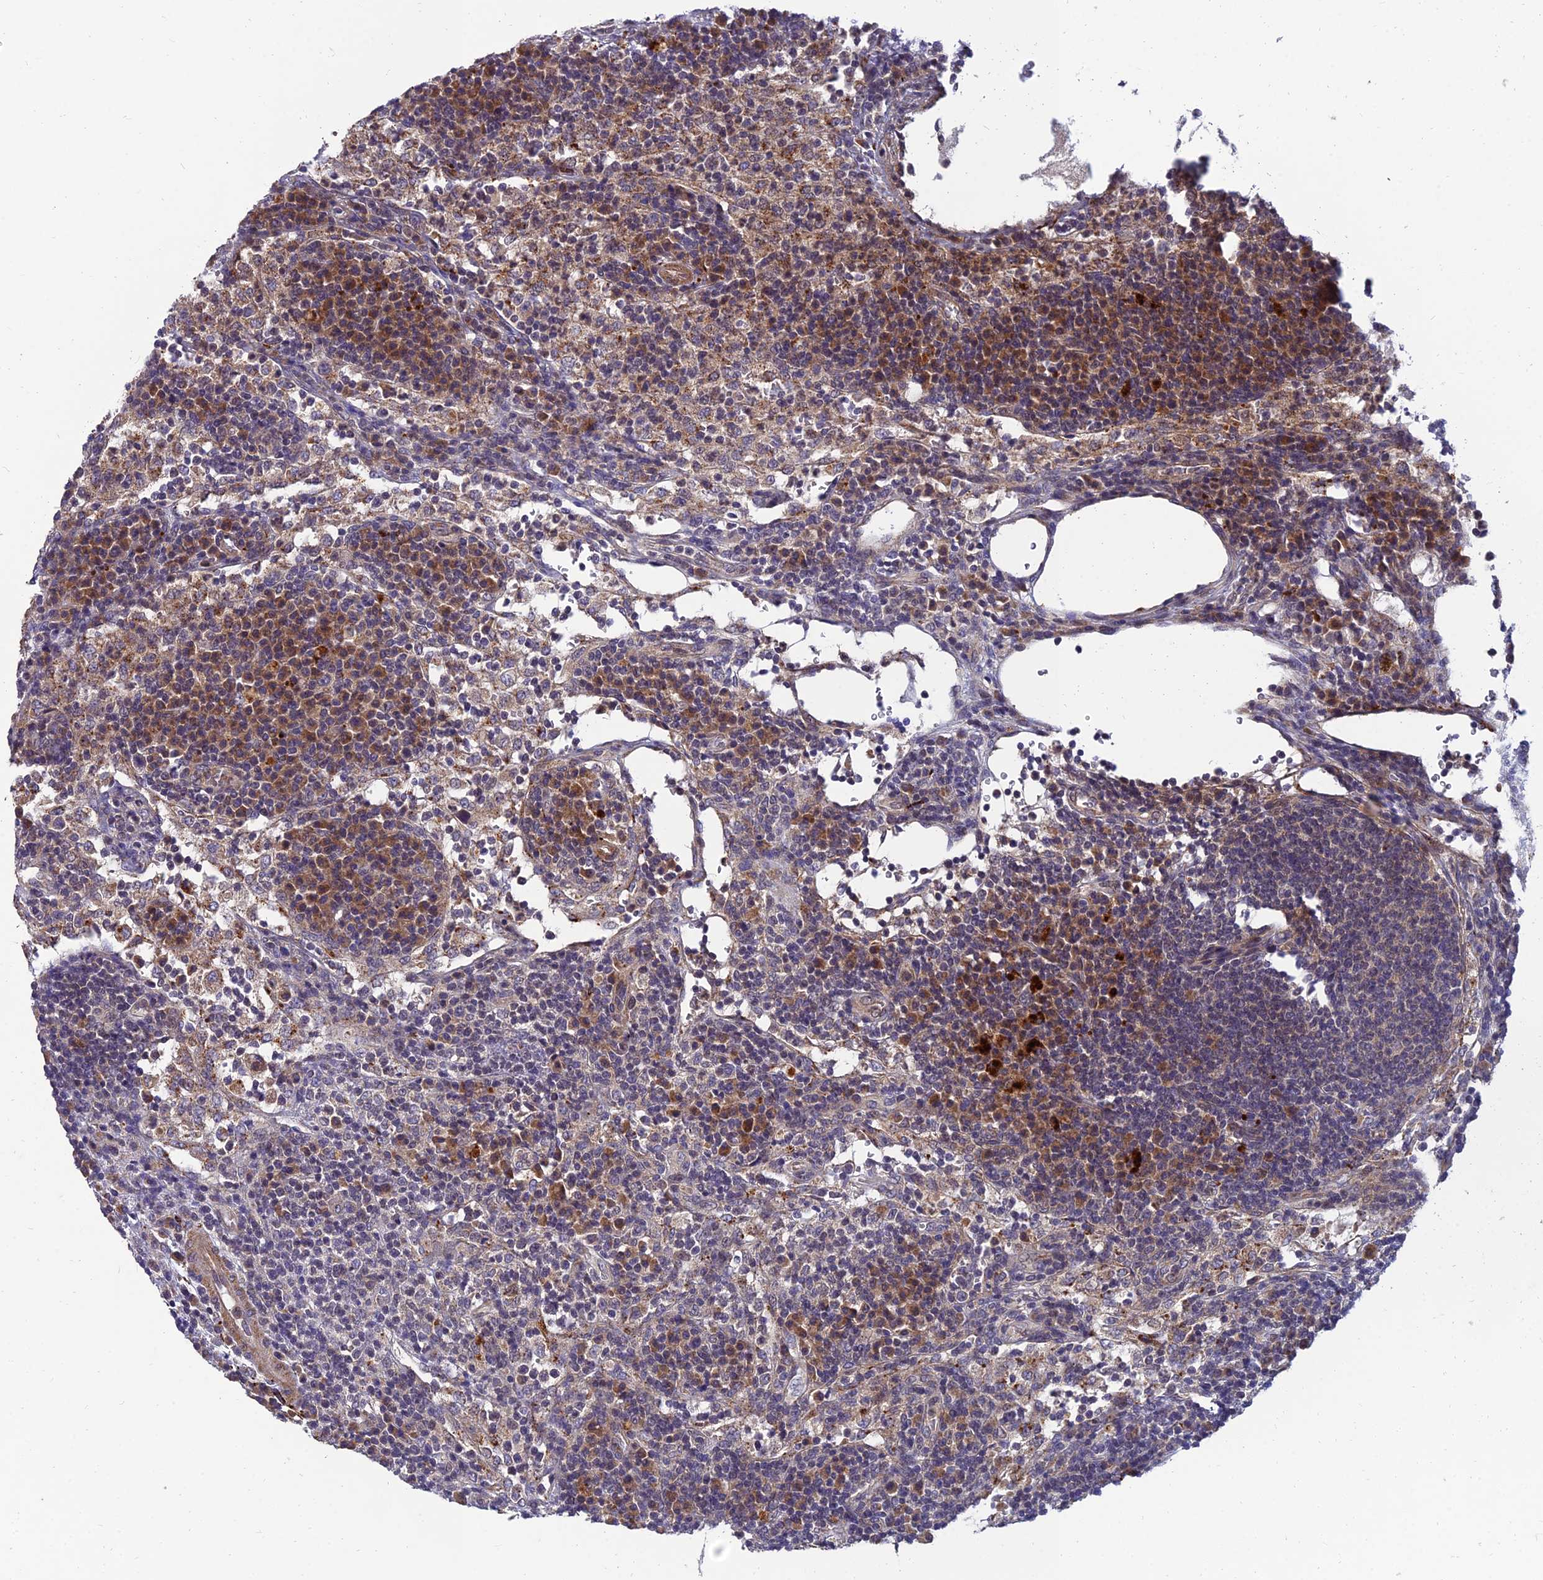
{"staining": {"intensity": "moderate", "quantity": "25%-75%", "location": "cytoplasmic/membranous"}, "tissue": "lymph node", "cell_type": "Non-germinal center cells", "image_type": "normal", "snomed": [{"axis": "morphology", "description": "Normal tissue, NOS"}, {"axis": "topography", "description": "Lymph node"}], "caption": "Non-germinal center cells show moderate cytoplasmic/membranous expression in approximately 25%-75% of cells in unremarkable lymph node. Immunohistochemistry stains the protein of interest in brown and the nuclei are stained blue.", "gene": "NPY", "patient": {"sex": "female", "age": 70}}